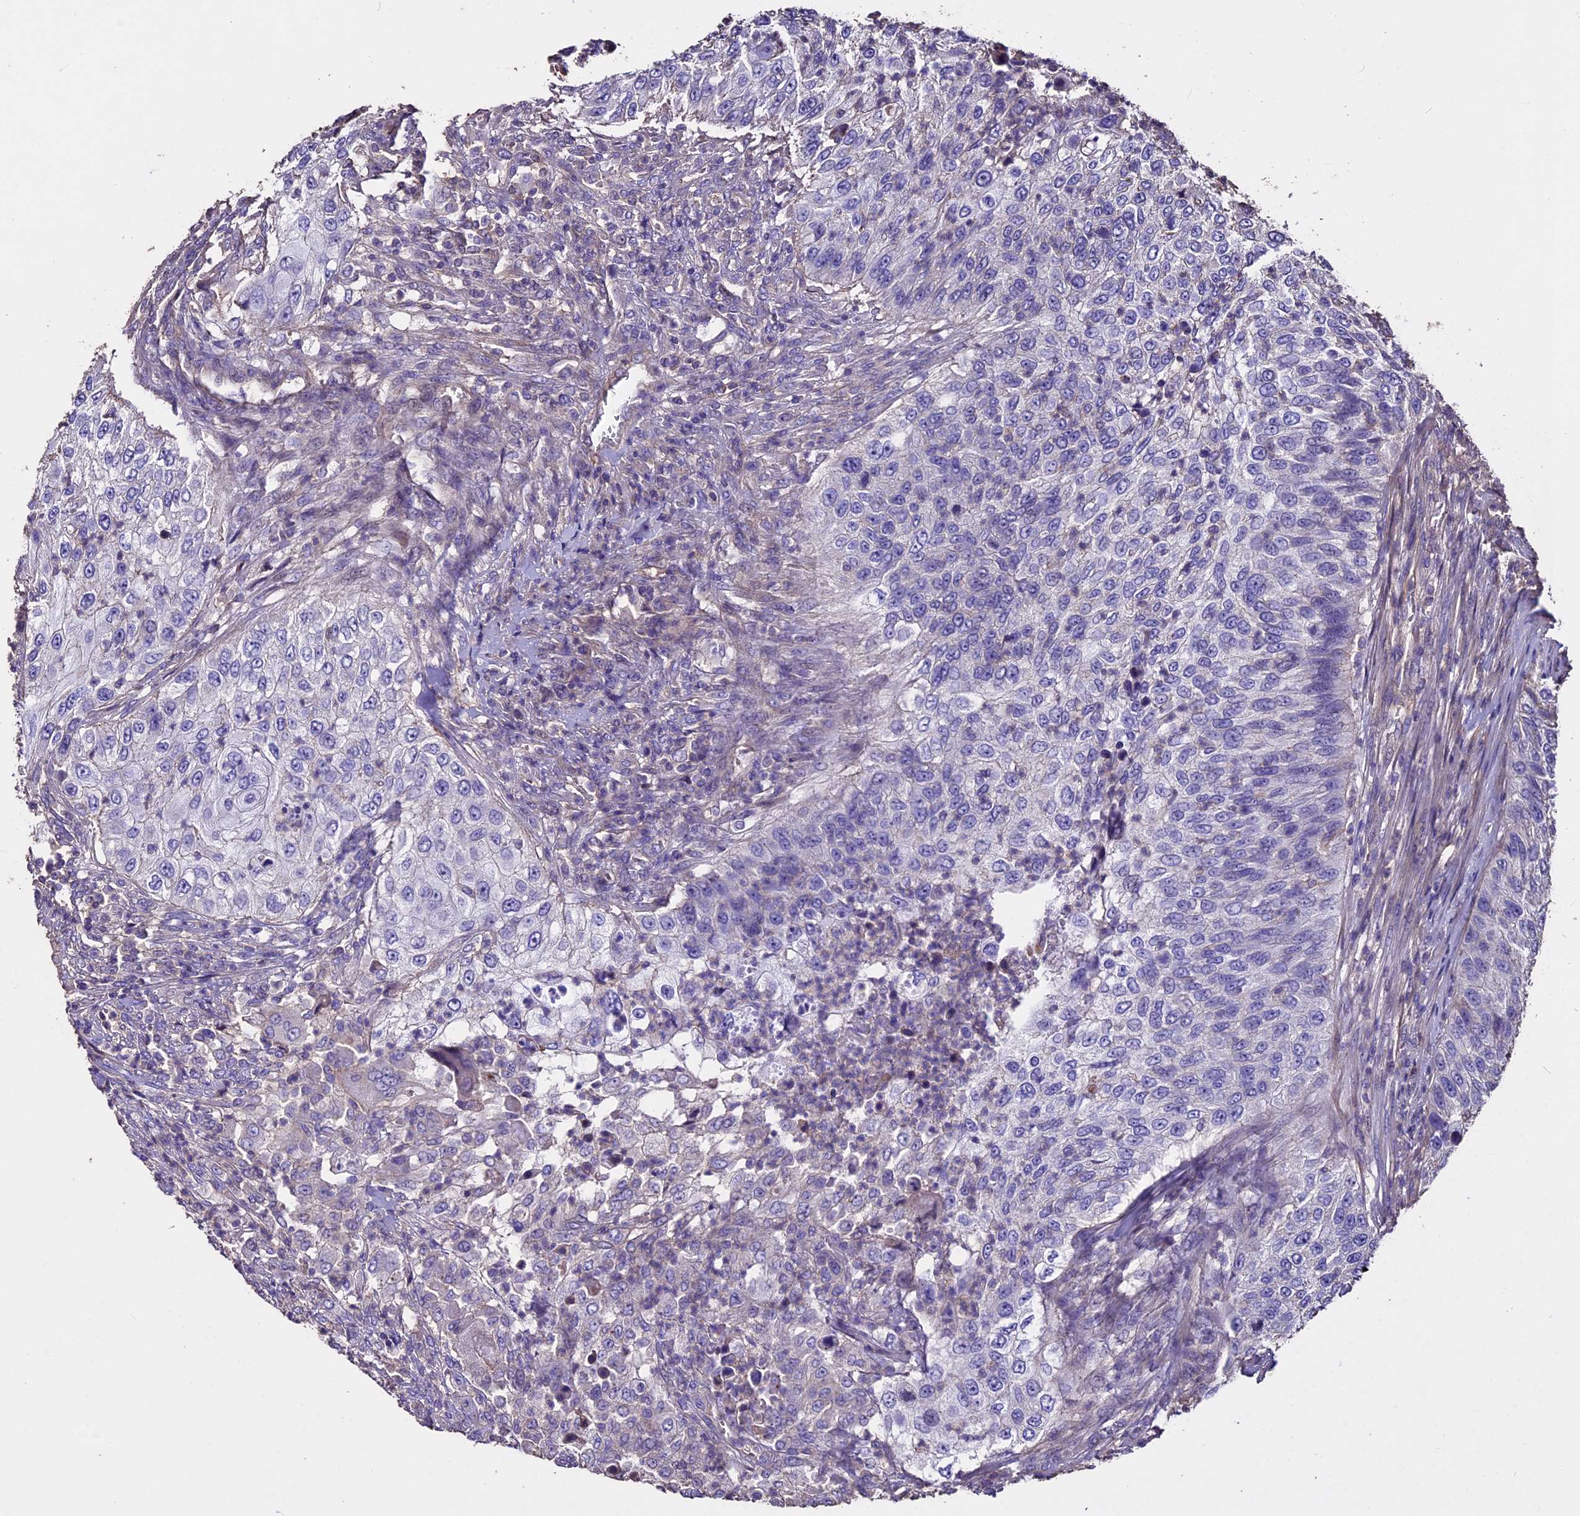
{"staining": {"intensity": "negative", "quantity": "none", "location": "none"}, "tissue": "urothelial cancer", "cell_type": "Tumor cells", "image_type": "cancer", "snomed": [{"axis": "morphology", "description": "Urothelial carcinoma, High grade"}, {"axis": "topography", "description": "Urinary bladder"}], "caption": "Human urothelial cancer stained for a protein using IHC shows no positivity in tumor cells.", "gene": "USB1", "patient": {"sex": "female", "age": 60}}